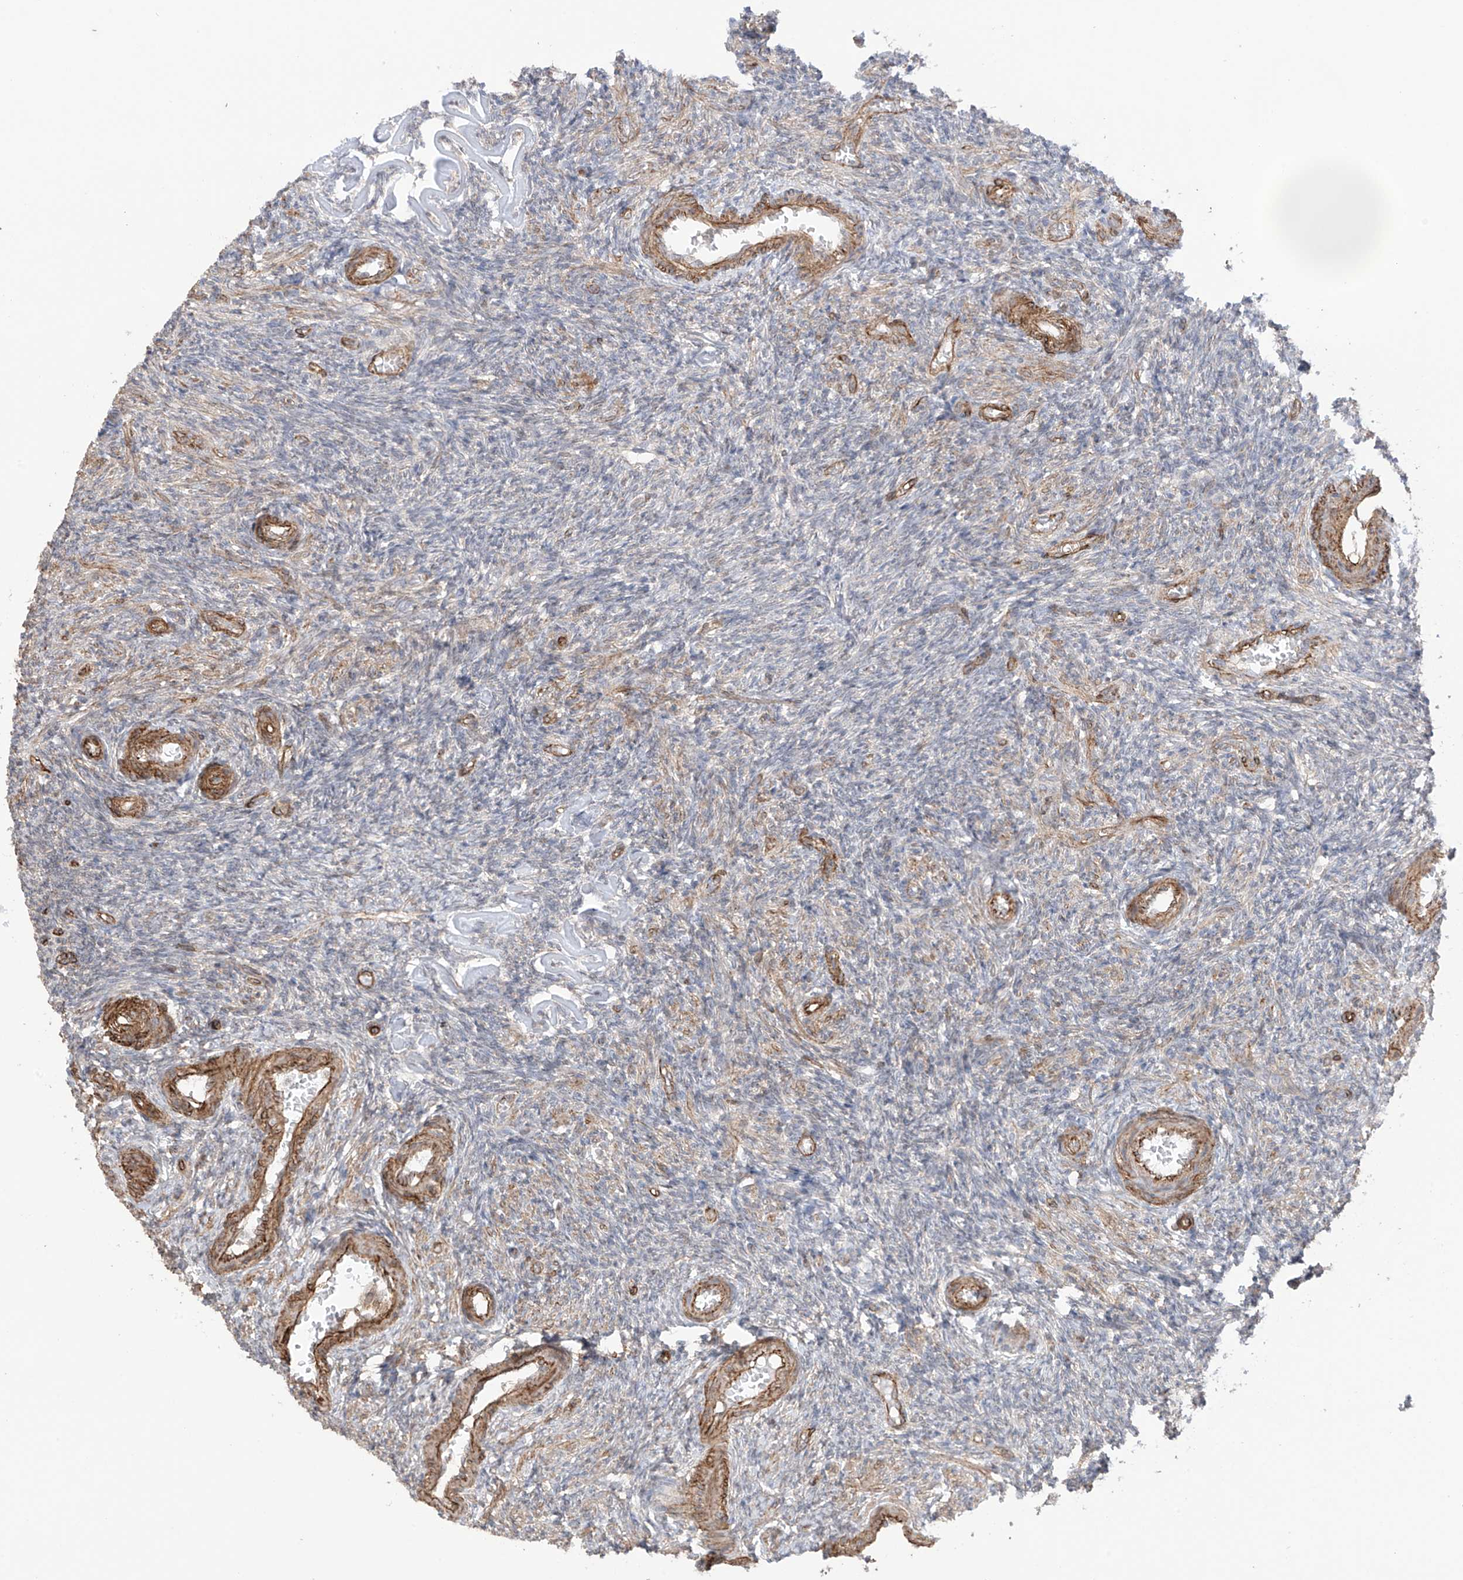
{"staining": {"intensity": "weak", "quantity": "<25%", "location": "cytoplasmic/membranous"}, "tissue": "ovary", "cell_type": "Ovarian stroma cells", "image_type": "normal", "snomed": [{"axis": "morphology", "description": "Normal tissue, NOS"}, {"axis": "topography", "description": "Ovary"}], "caption": "Human ovary stained for a protein using immunohistochemistry (IHC) reveals no staining in ovarian stroma cells.", "gene": "TTLL5", "patient": {"sex": "female", "age": 27}}